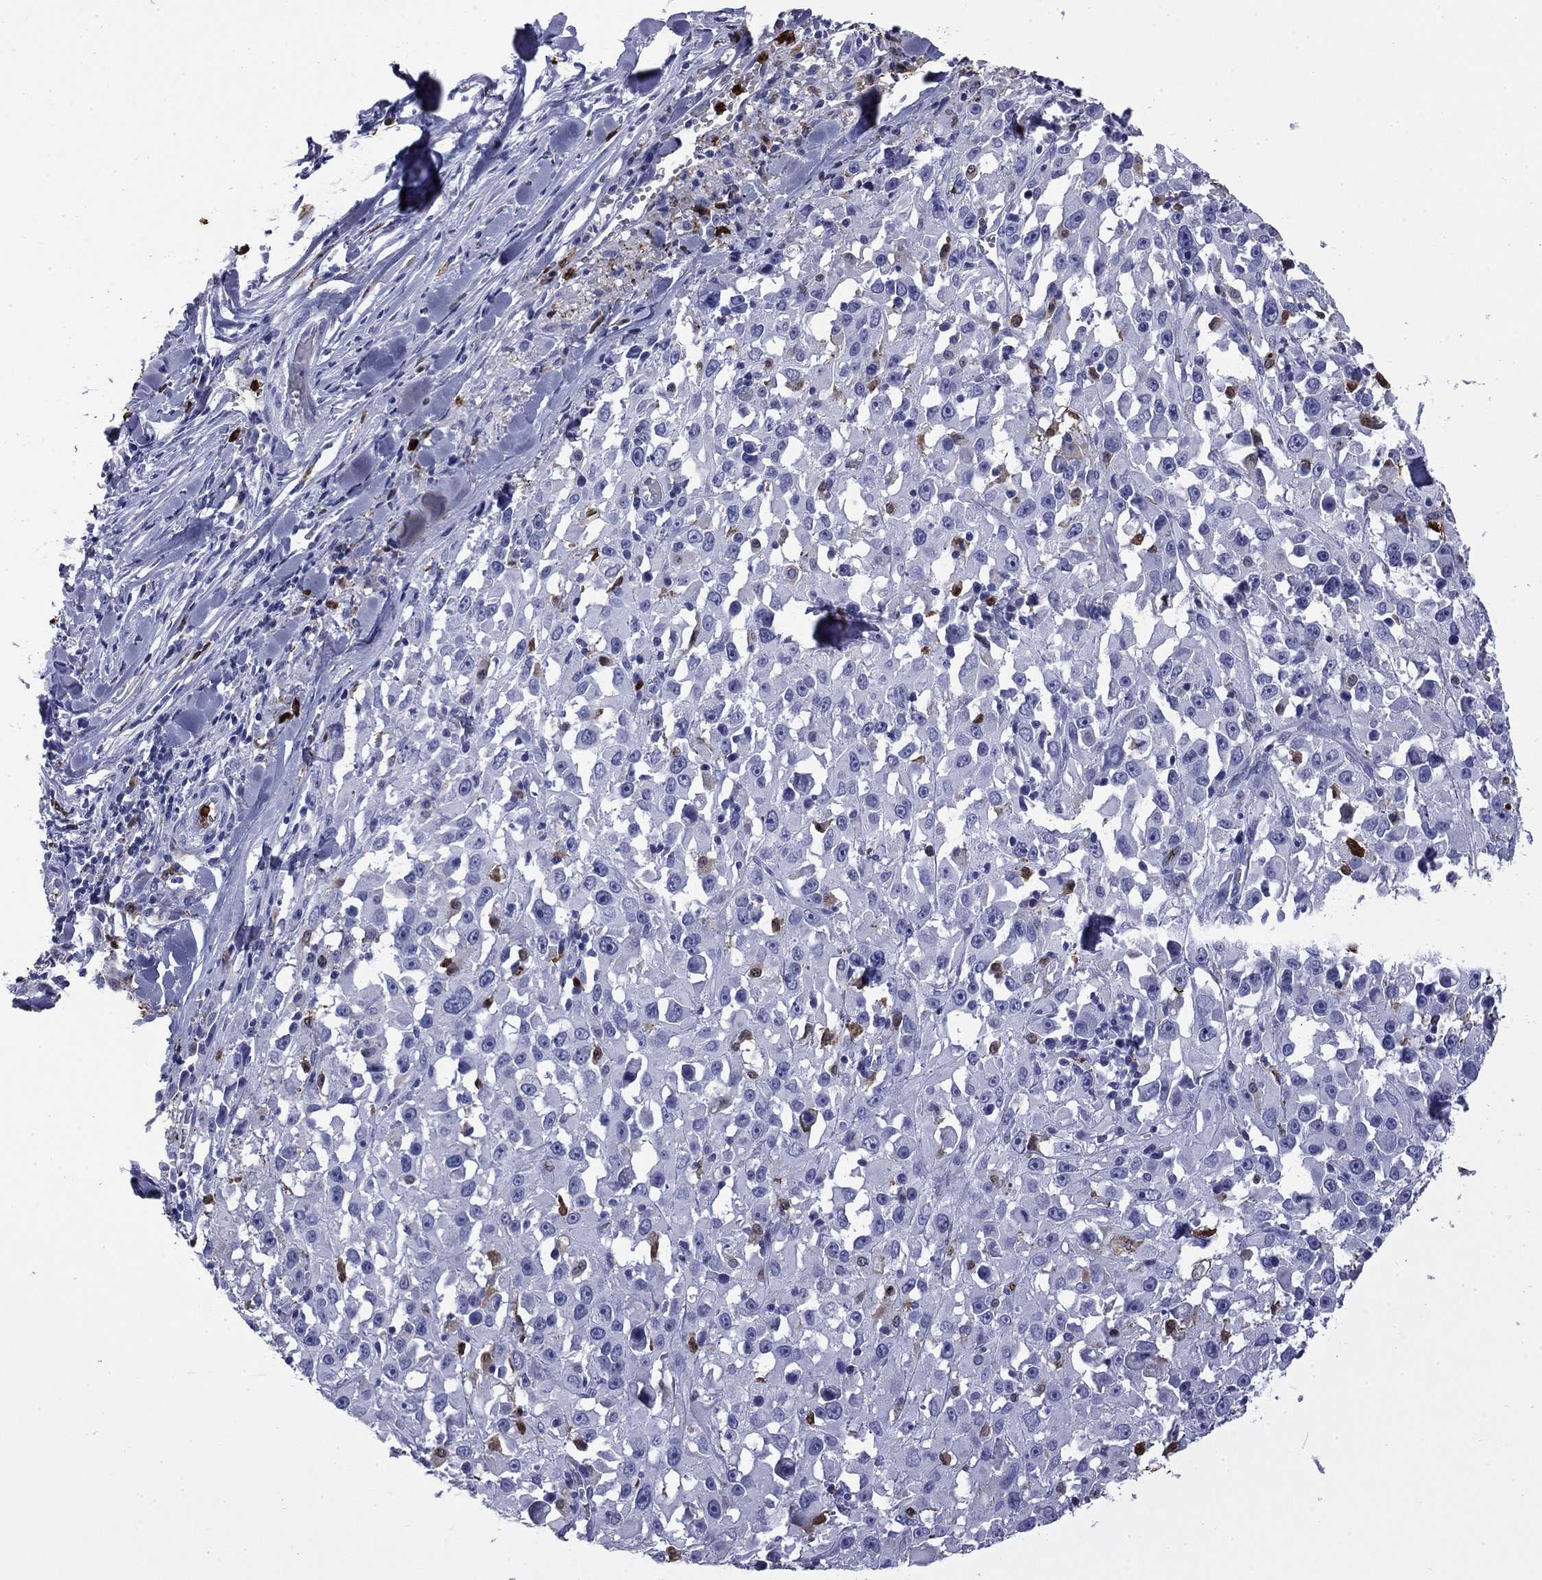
{"staining": {"intensity": "negative", "quantity": "none", "location": "none"}, "tissue": "melanoma", "cell_type": "Tumor cells", "image_type": "cancer", "snomed": [{"axis": "morphology", "description": "Malignant melanoma, Metastatic site"}, {"axis": "topography", "description": "Lymph node"}], "caption": "Immunohistochemistry (IHC) histopathology image of malignant melanoma (metastatic site) stained for a protein (brown), which exhibits no positivity in tumor cells.", "gene": "TRIM29", "patient": {"sex": "male", "age": 50}}